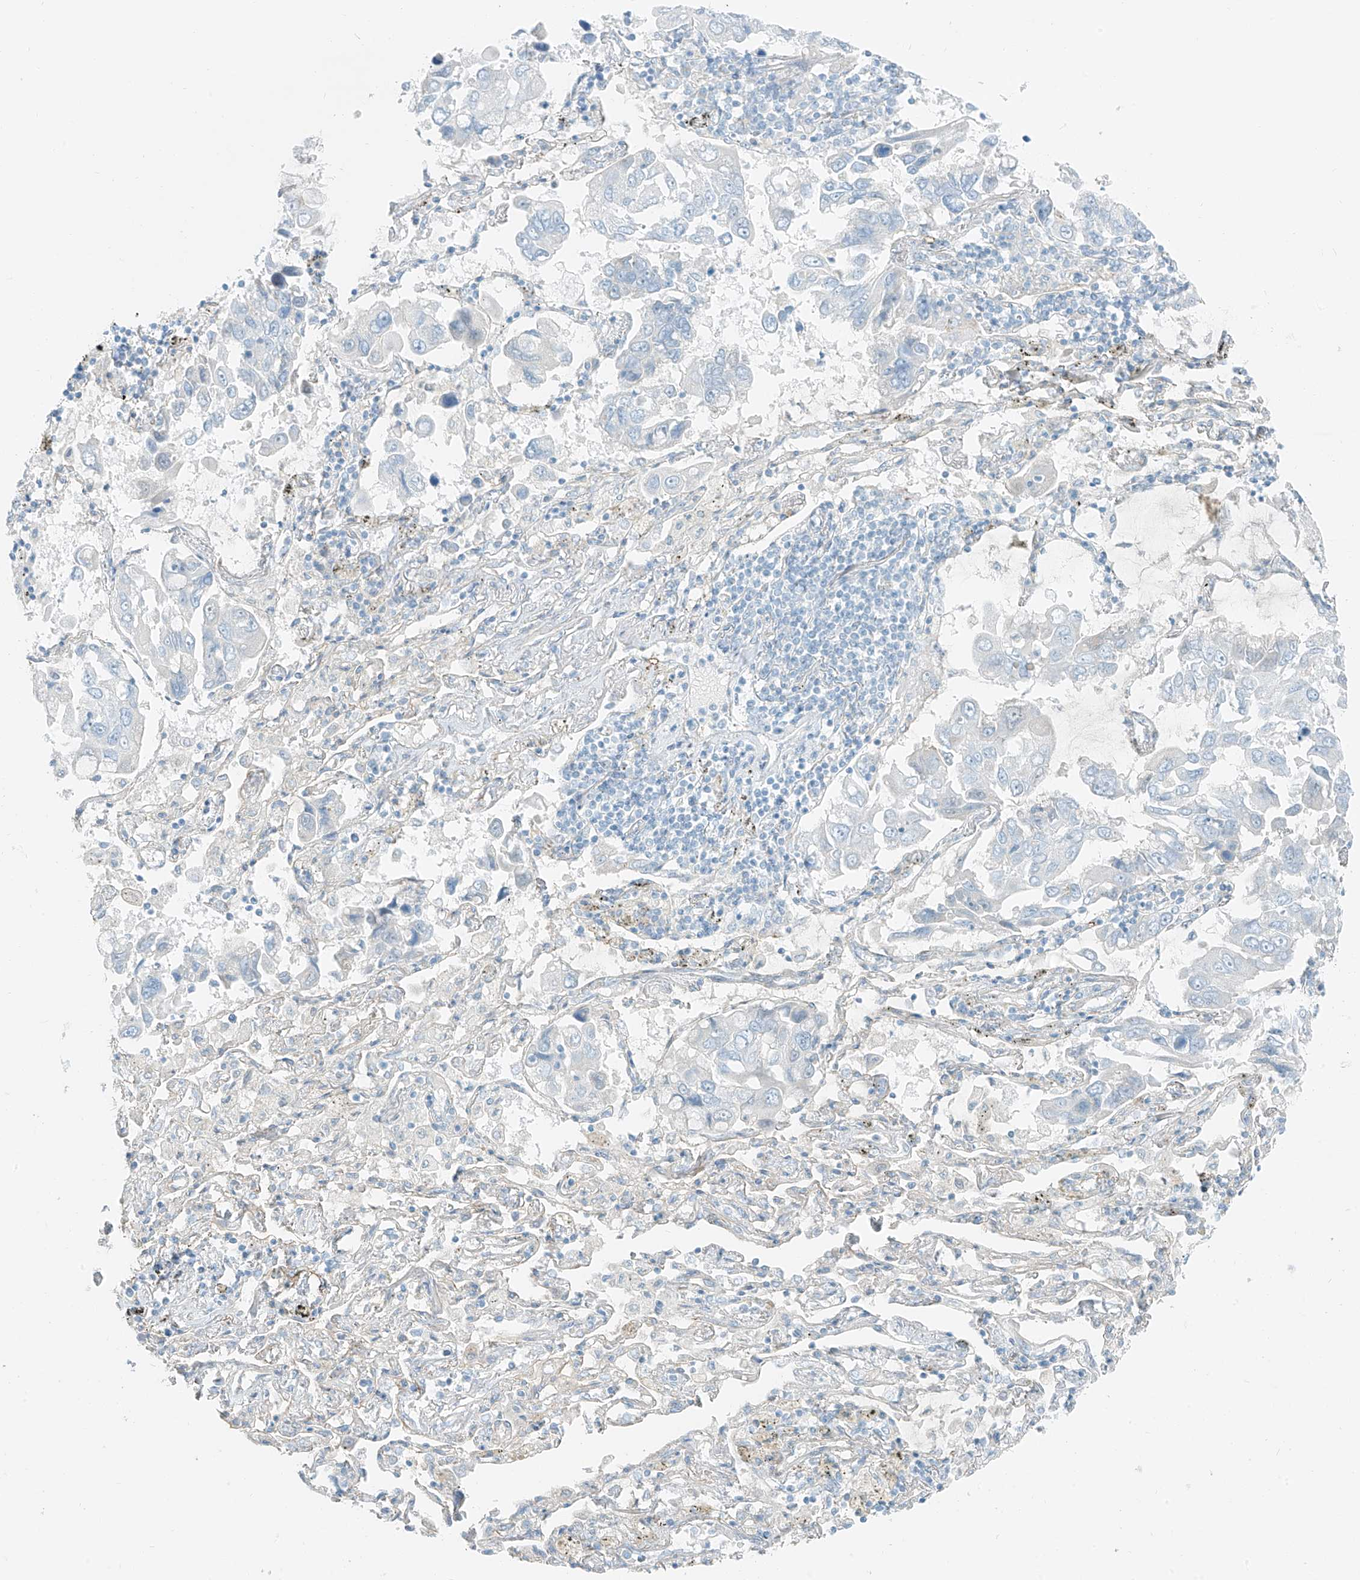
{"staining": {"intensity": "negative", "quantity": "none", "location": "none"}, "tissue": "lung cancer", "cell_type": "Tumor cells", "image_type": "cancer", "snomed": [{"axis": "morphology", "description": "Adenocarcinoma, NOS"}, {"axis": "topography", "description": "Lung"}], "caption": "Image shows no protein expression in tumor cells of lung cancer tissue.", "gene": "SMCP", "patient": {"sex": "male", "age": 64}}